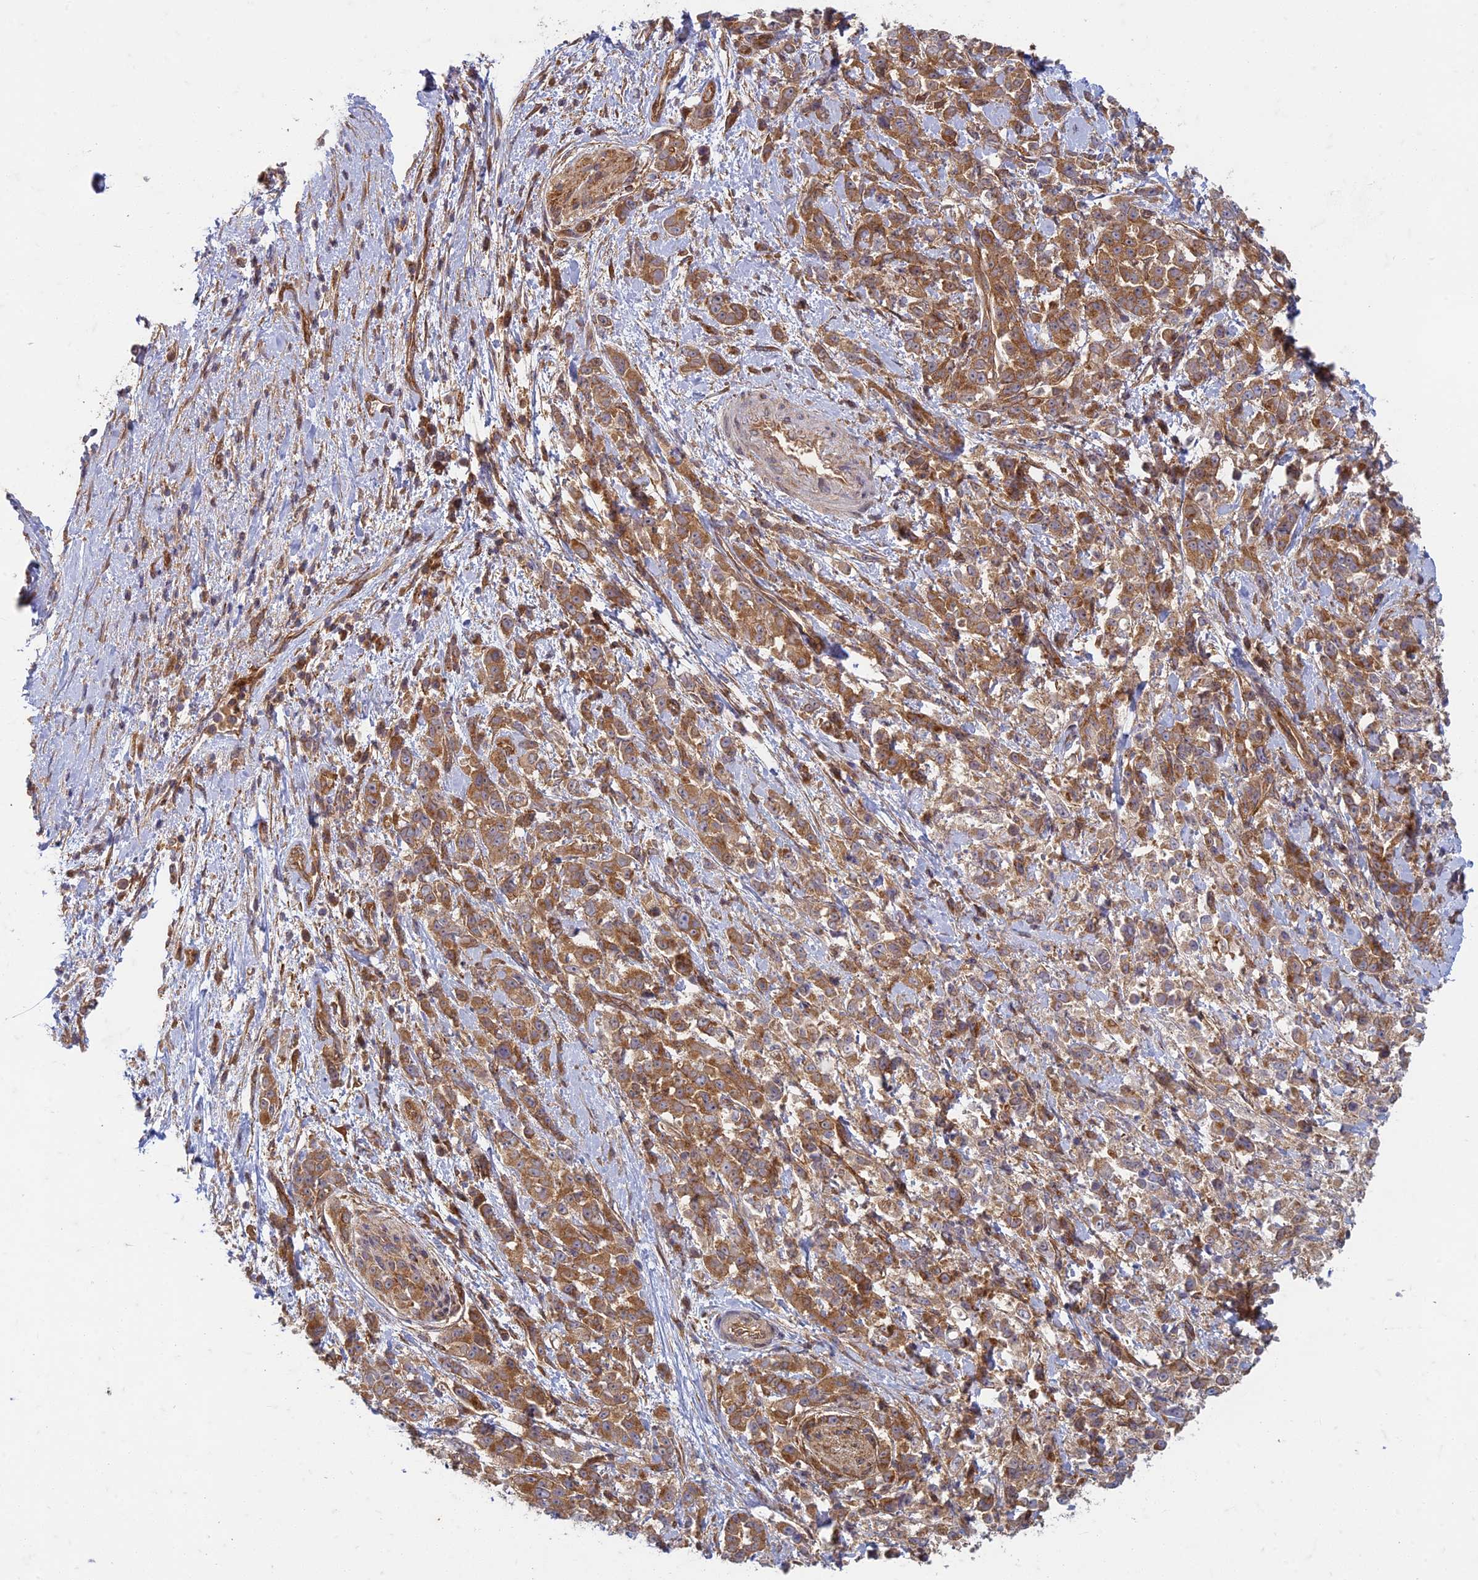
{"staining": {"intensity": "moderate", "quantity": ">75%", "location": "cytoplasmic/membranous"}, "tissue": "pancreatic cancer", "cell_type": "Tumor cells", "image_type": "cancer", "snomed": [{"axis": "morphology", "description": "Normal tissue, NOS"}, {"axis": "morphology", "description": "Adenocarcinoma, NOS"}, {"axis": "topography", "description": "Pancreas"}], "caption": "Tumor cells display medium levels of moderate cytoplasmic/membranous positivity in approximately >75% of cells in human pancreatic cancer (adenocarcinoma).", "gene": "TCF25", "patient": {"sex": "female", "age": 64}}